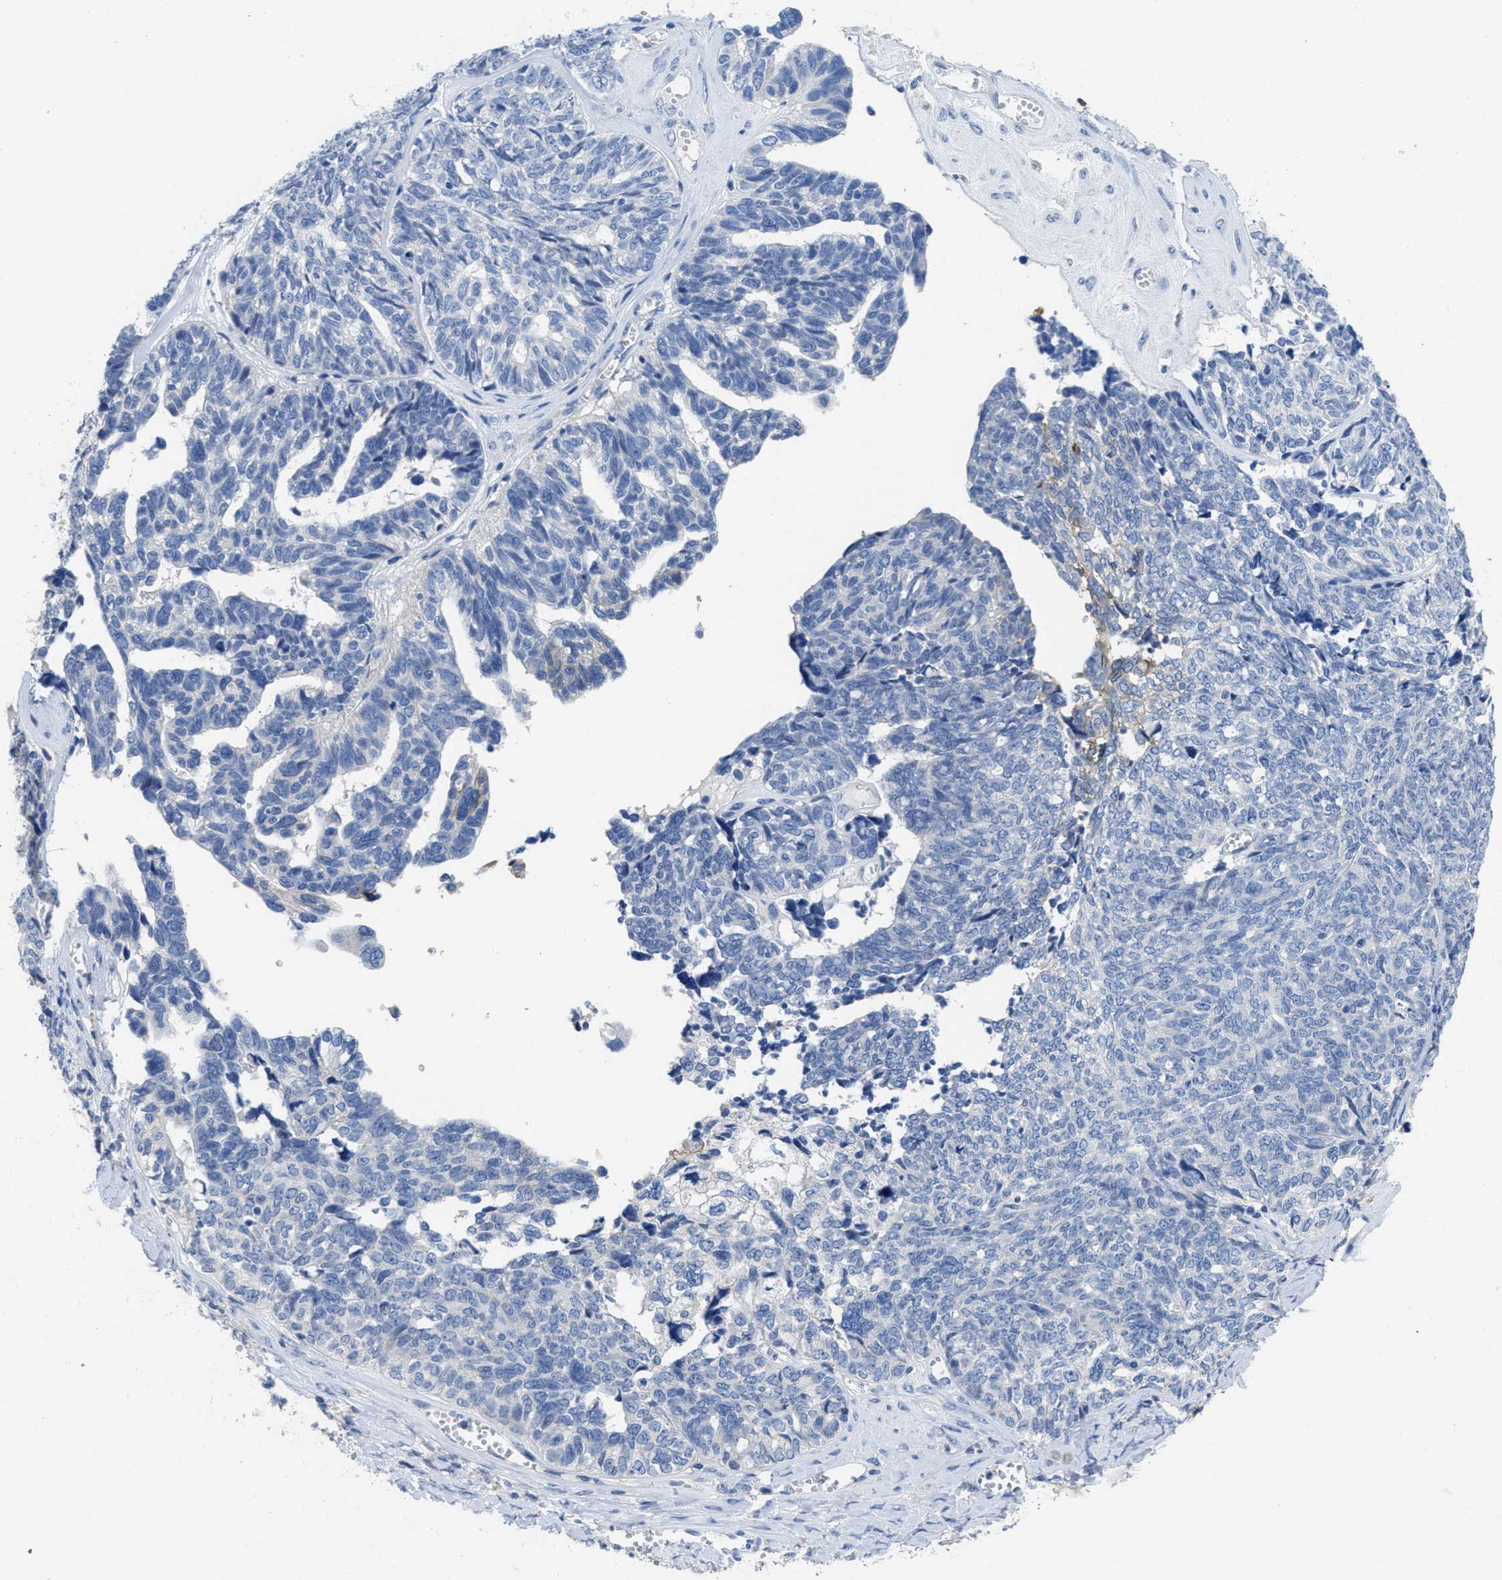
{"staining": {"intensity": "weak", "quantity": "<25%", "location": "cytoplasmic/membranous"}, "tissue": "ovarian cancer", "cell_type": "Tumor cells", "image_type": "cancer", "snomed": [{"axis": "morphology", "description": "Cystadenocarcinoma, serous, NOS"}, {"axis": "topography", "description": "Ovary"}], "caption": "Tumor cells show no significant protein staining in ovarian serous cystadenocarcinoma. Nuclei are stained in blue.", "gene": "CA9", "patient": {"sex": "female", "age": 79}}